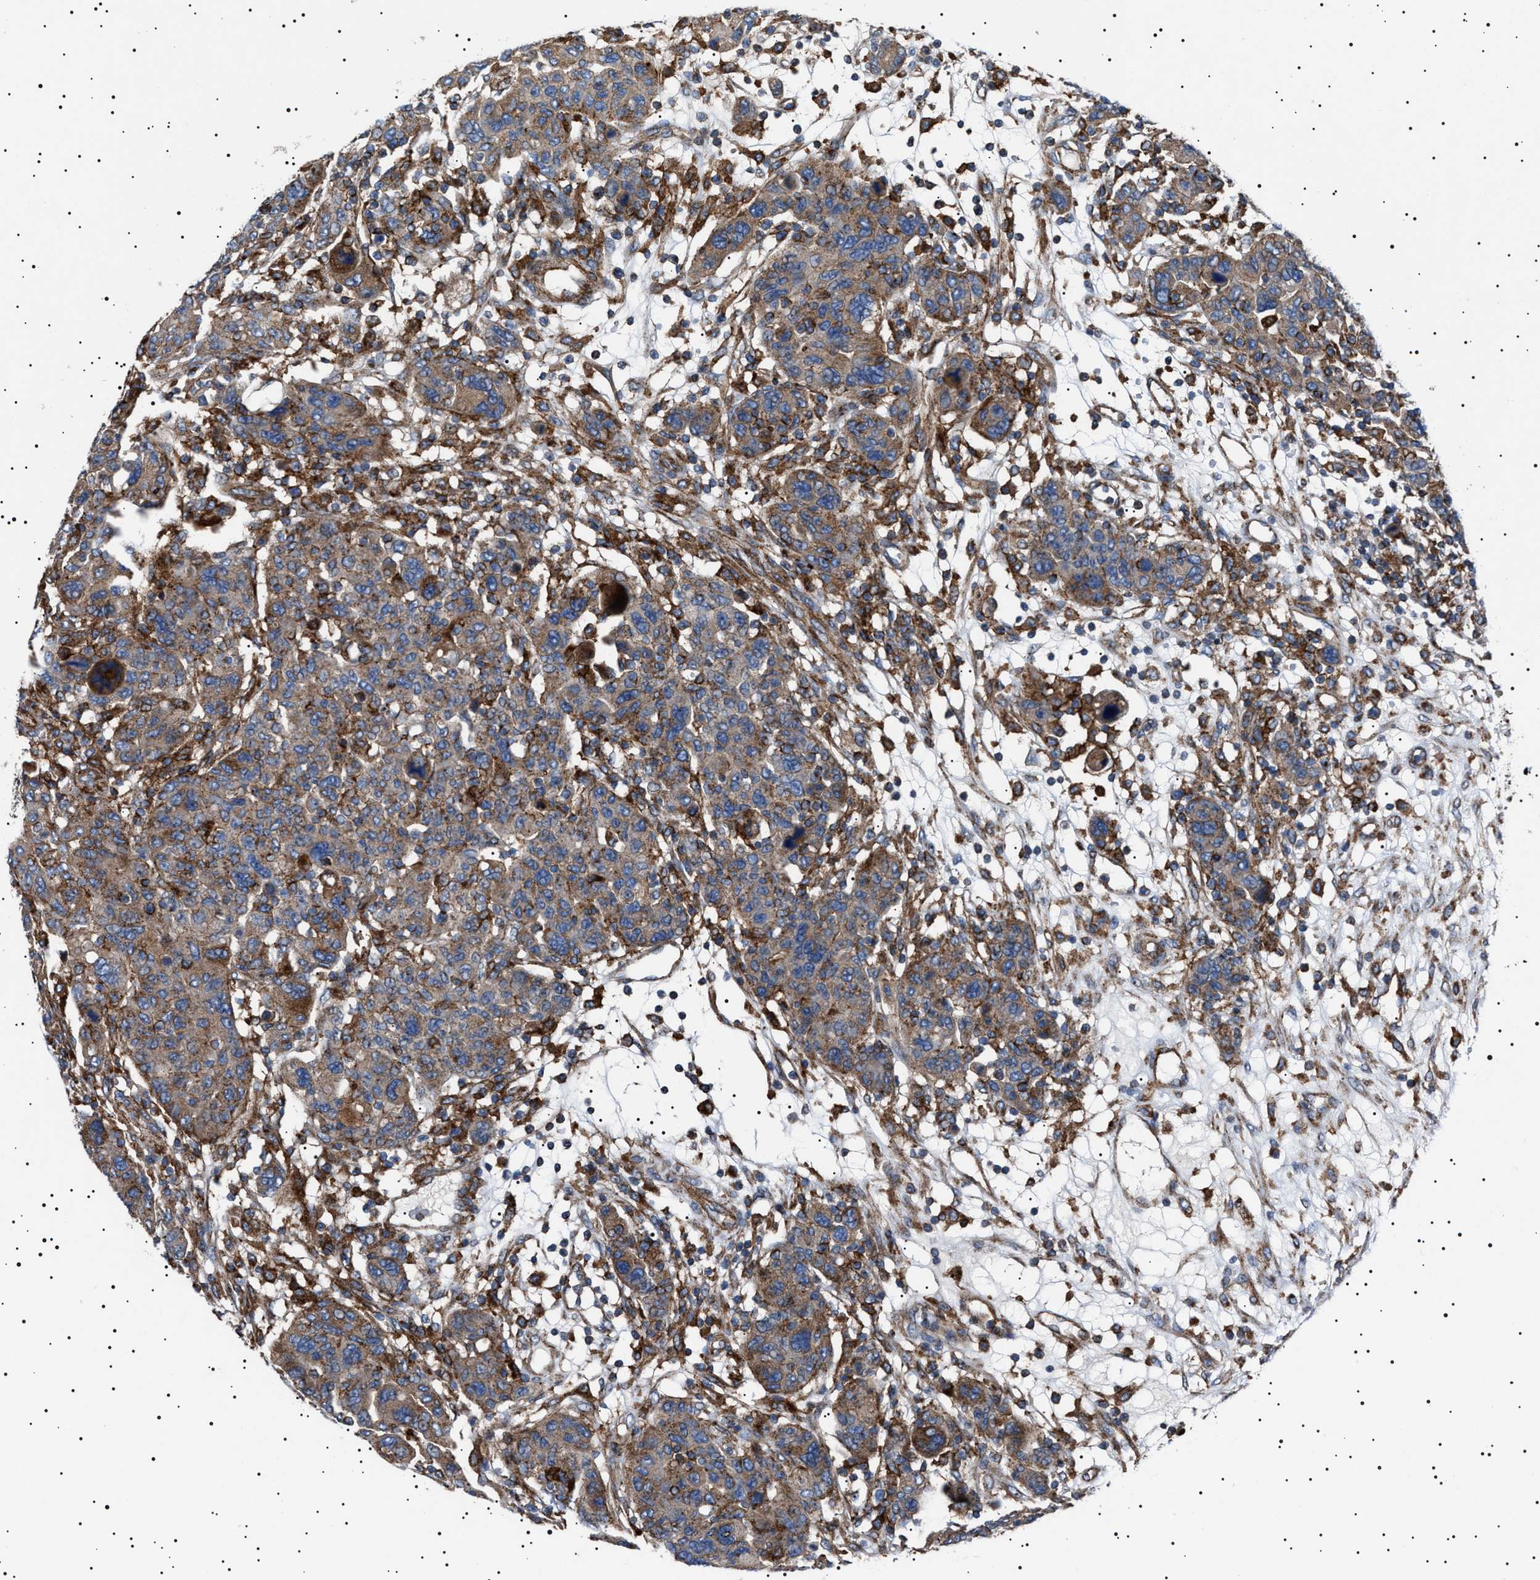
{"staining": {"intensity": "moderate", "quantity": ">75%", "location": "cytoplasmic/membranous"}, "tissue": "breast cancer", "cell_type": "Tumor cells", "image_type": "cancer", "snomed": [{"axis": "morphology", "description": "Duct carcinoma"}, {"axis": "topography", "description": "Breast"}], "caption": "Immunohistochemistry (IHC) micrograph of human breast intraductal carcinoma stained for a protein (brown), which exhibits medium levels of moderate cytoplasmic/membranous positivity in approximately >75% of tumor cells.", "gene": "NEU1", "patient": {"sex": "female", "age": 37}}